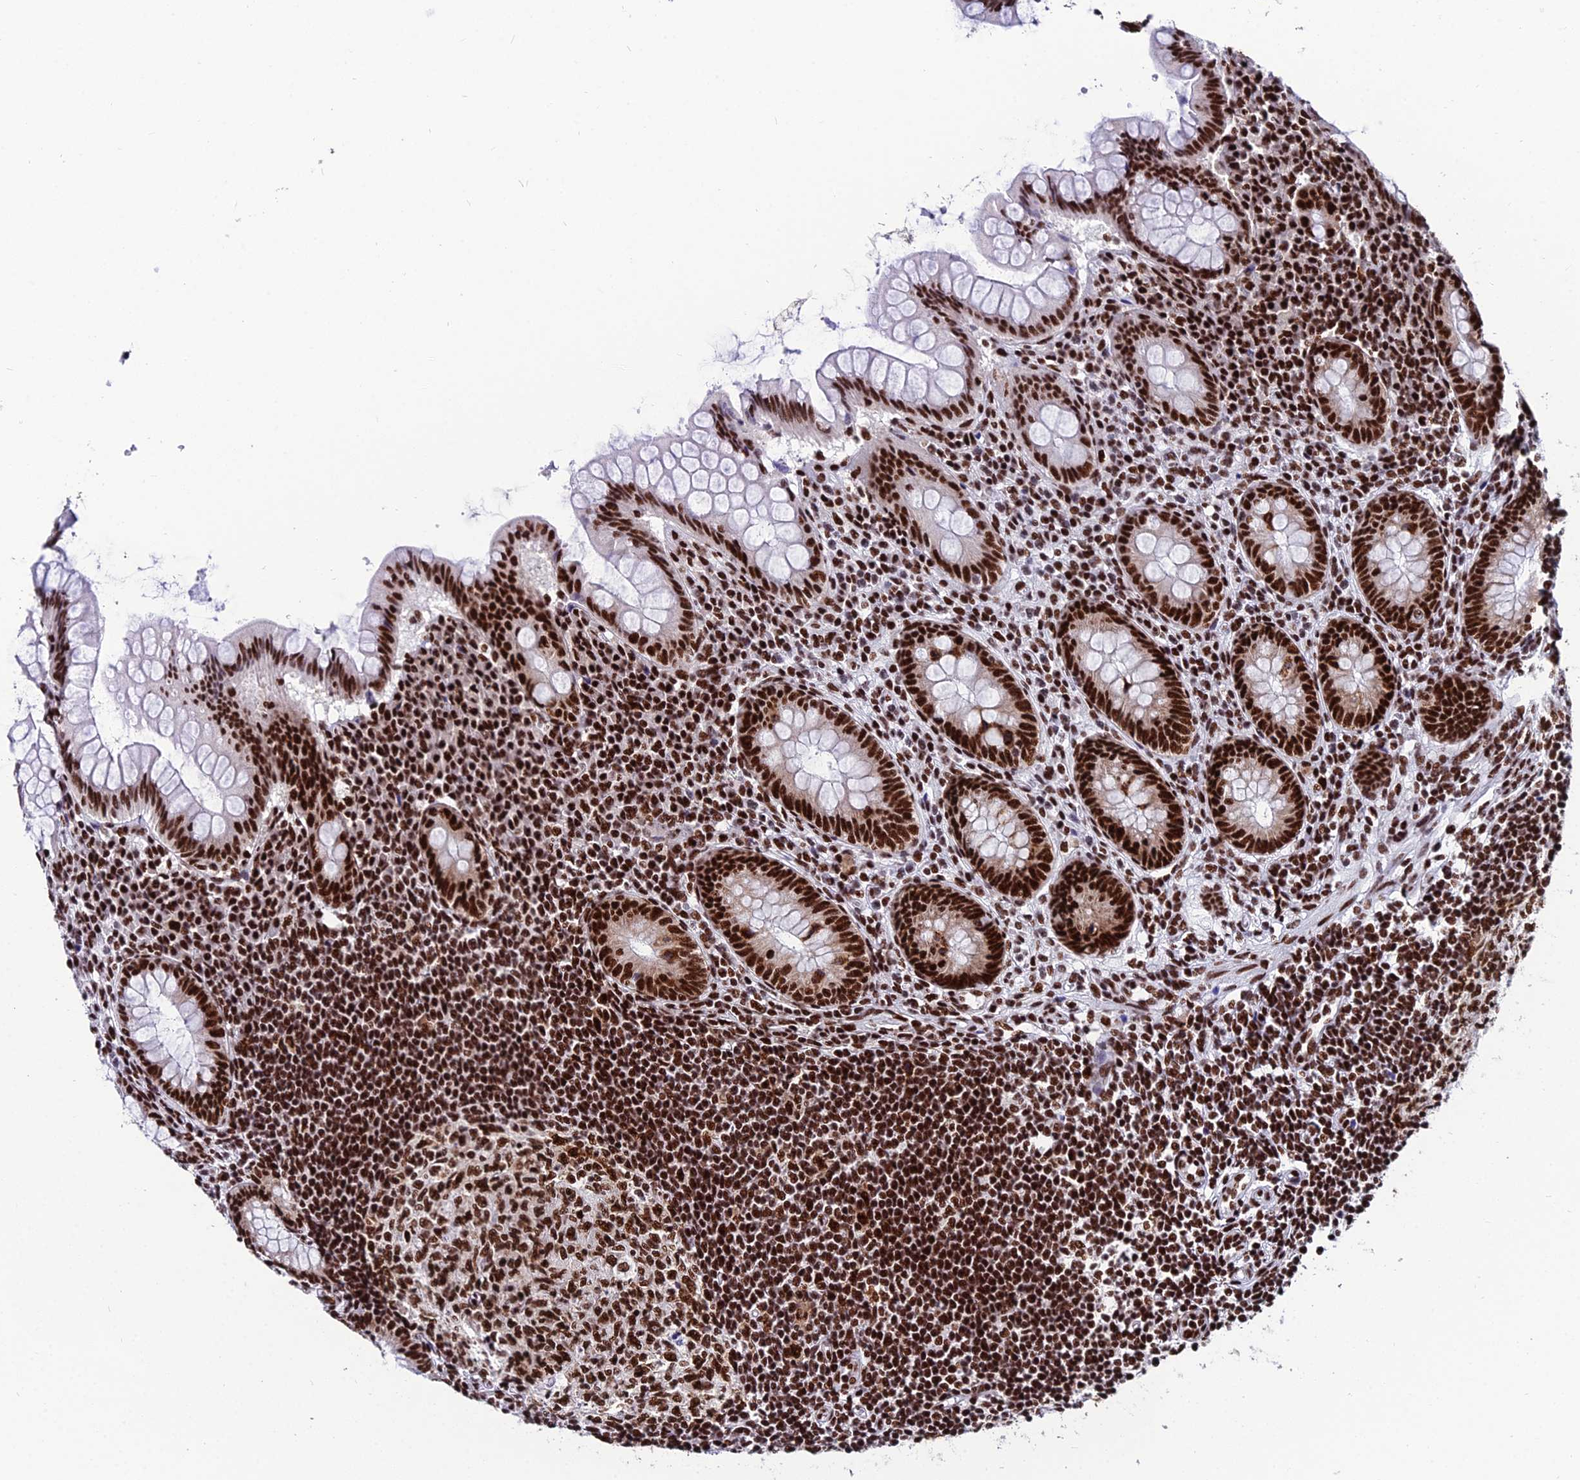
{"staining": {"intensity": "strong", "quantity": ">75%", "location": "nuclear"}, "tissue": "appendix", "cell_type": "Glandular cells", "image_type": "normal", "snomed": [{"axis": "morphology", "description": "Normal tissue, NOS"}, {"axis": "topography", "description": "Appendix"}], "caption": "A brown stain shows strong nuclear positivity of a protein in glandular cells of benign human appendix.", "gene": "HNRNPH1", "patient": {"sex": "female", "age": 33}}